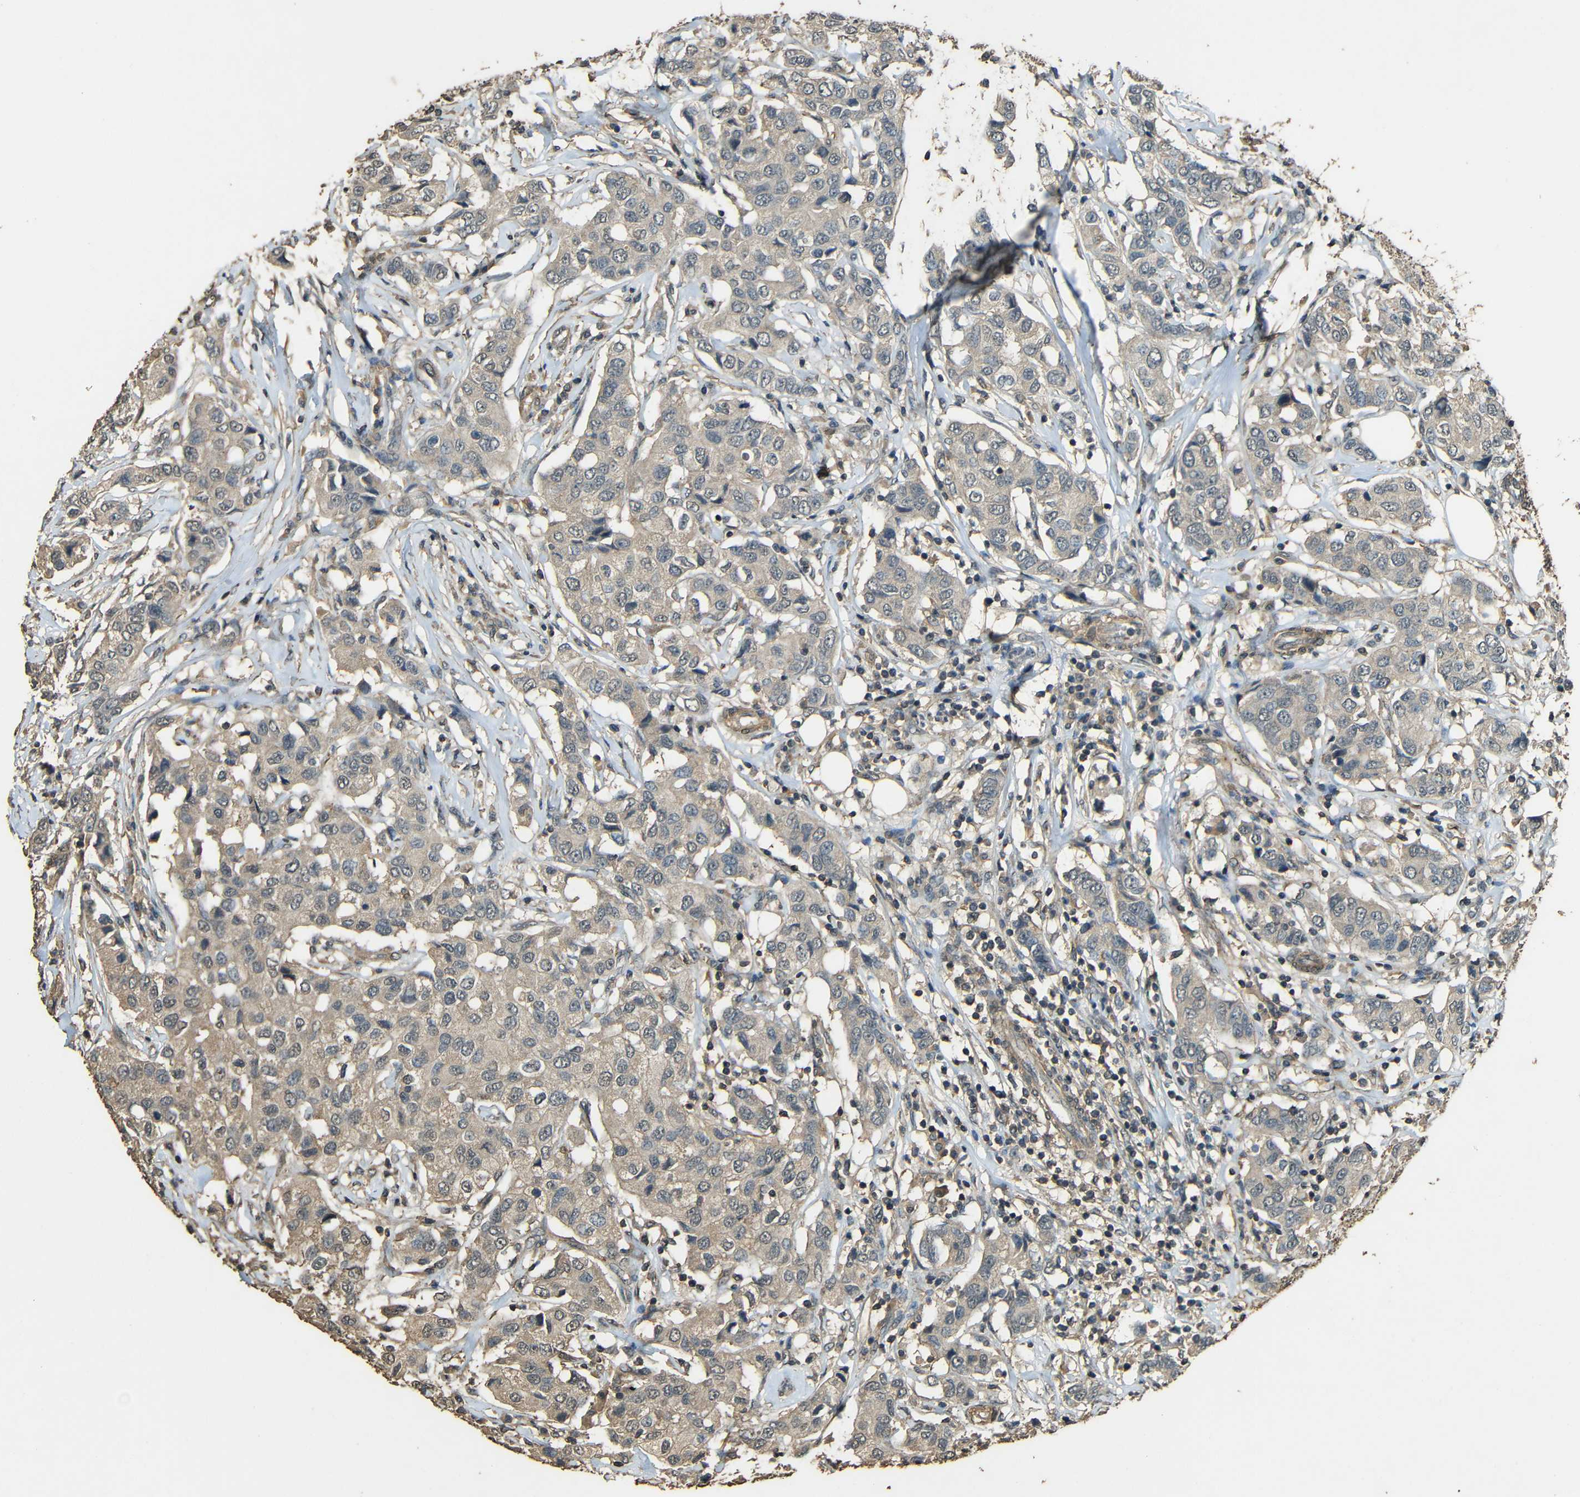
{"staining": {"intensity": "weak", "quantity": ">75%", "location": "cytoplasmic/membranous"}, "tissue": "breast cancer", "cell_type": "Tumor cells", "image_type": "cancer", "snomed": [{"axis": "morphology", "description": "Duct carcinoma"}, {"axis": "topography", "description": "Breast"}], "caption": "Protein staining of intraductal carcinoma (breast) tissue displays weak cytoplasmic/membranous expression in about >75% of tumor cells.", "gene": "PDE5A", "patient": {"sex": "female", "age": 80}}